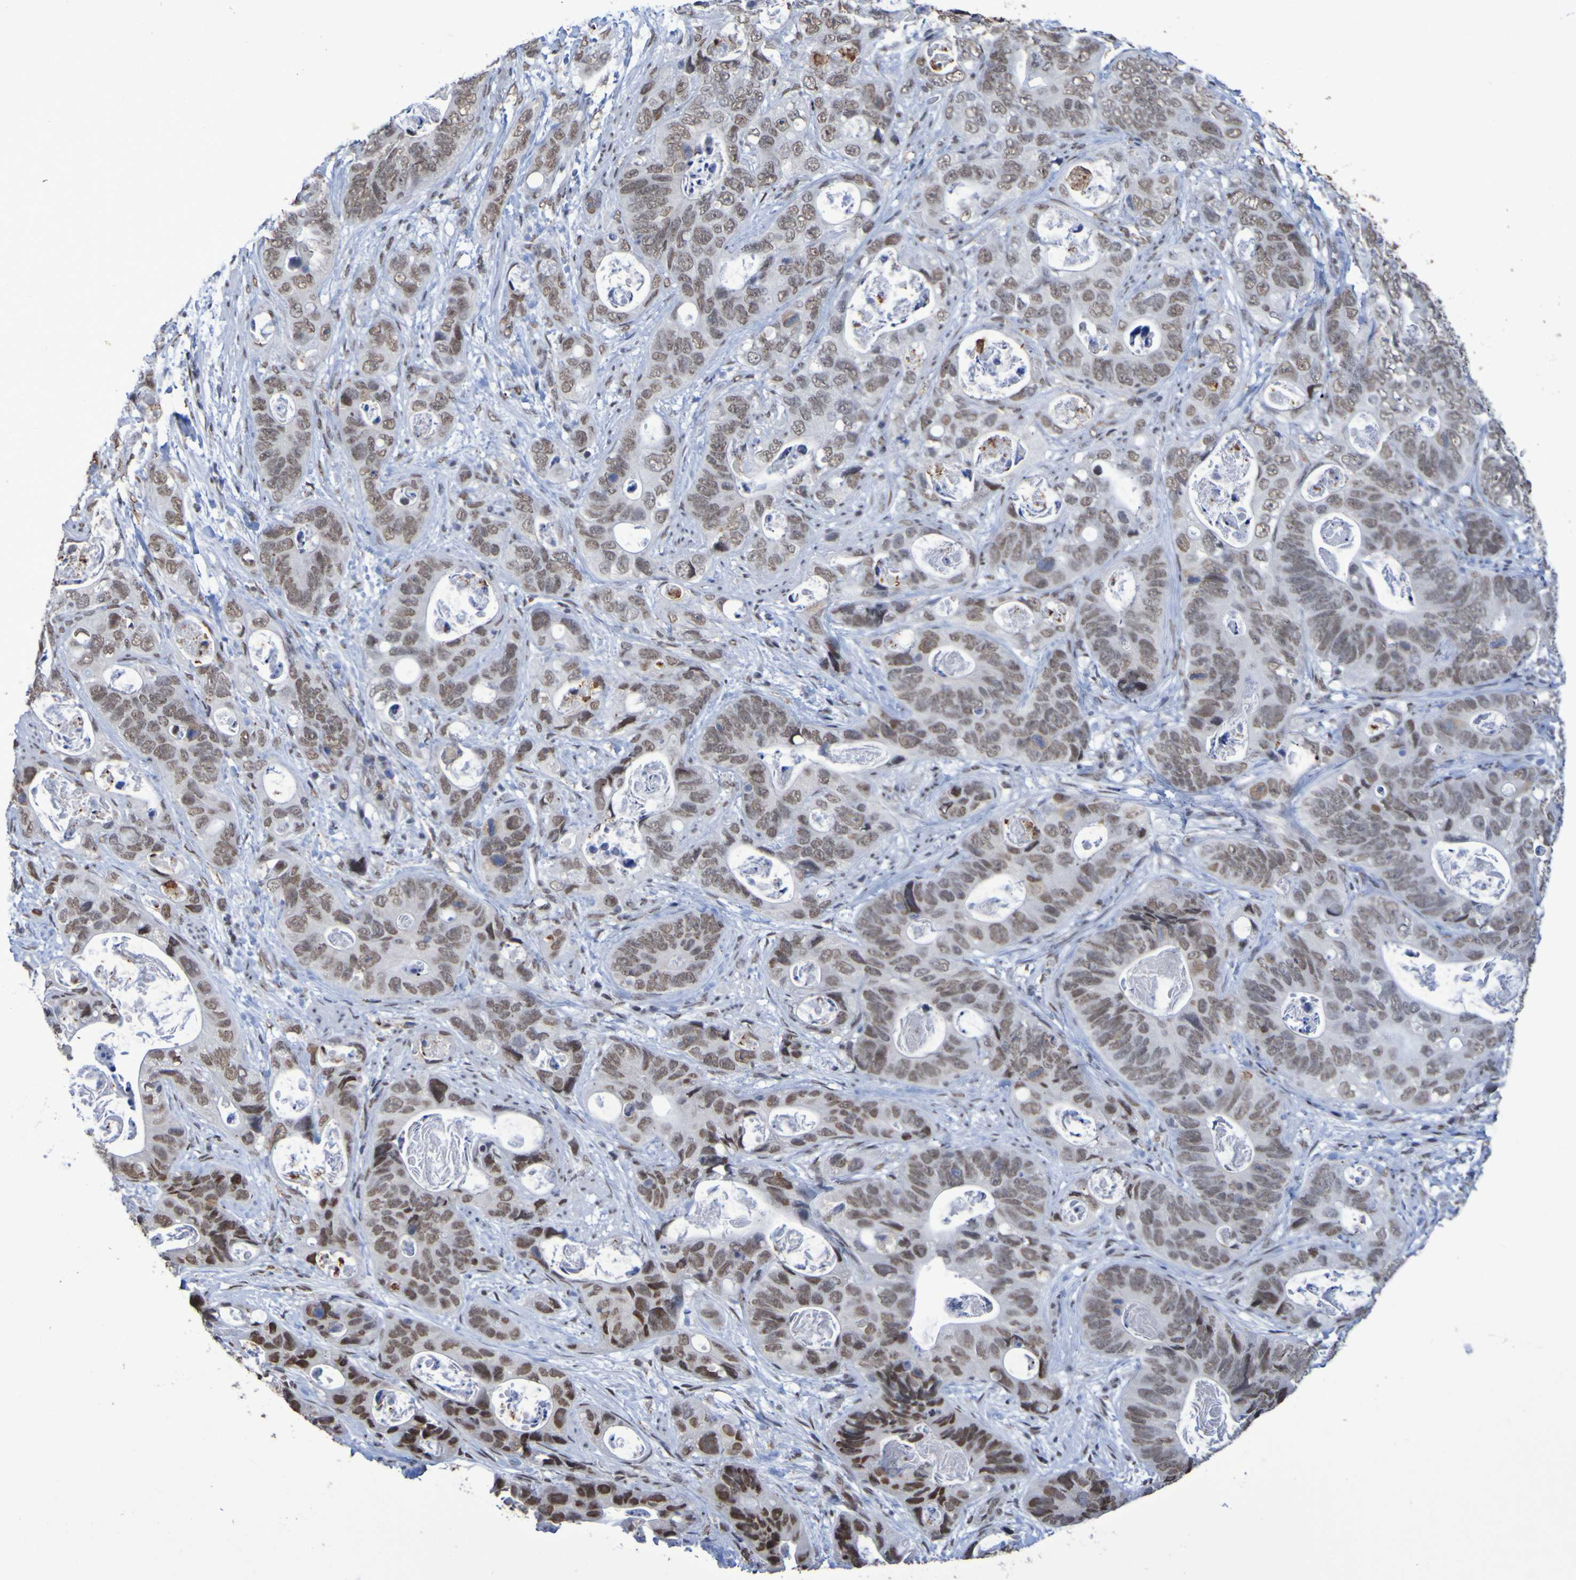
{"staining": {"intensity": "weak", "quantity": ">75%", "location": "nuclear"}, "tissue": "stomach cancer", "cell_type": "Tumor cells", "image_type": "cancer", "snomed": [{"axis": "morphology", "description": "Adenocarcinoma, NOS"}, {"axis": "topography", "description": "Stomach"}], "caption": "Immunohistochemical staining of stomach cancer (adenocarcinoma) demonstrates weak nuclear protein staining in approximately >75% of tumor cells.", "gene": "MRTFB", "patient": {"sex": "female", "age": 89}}